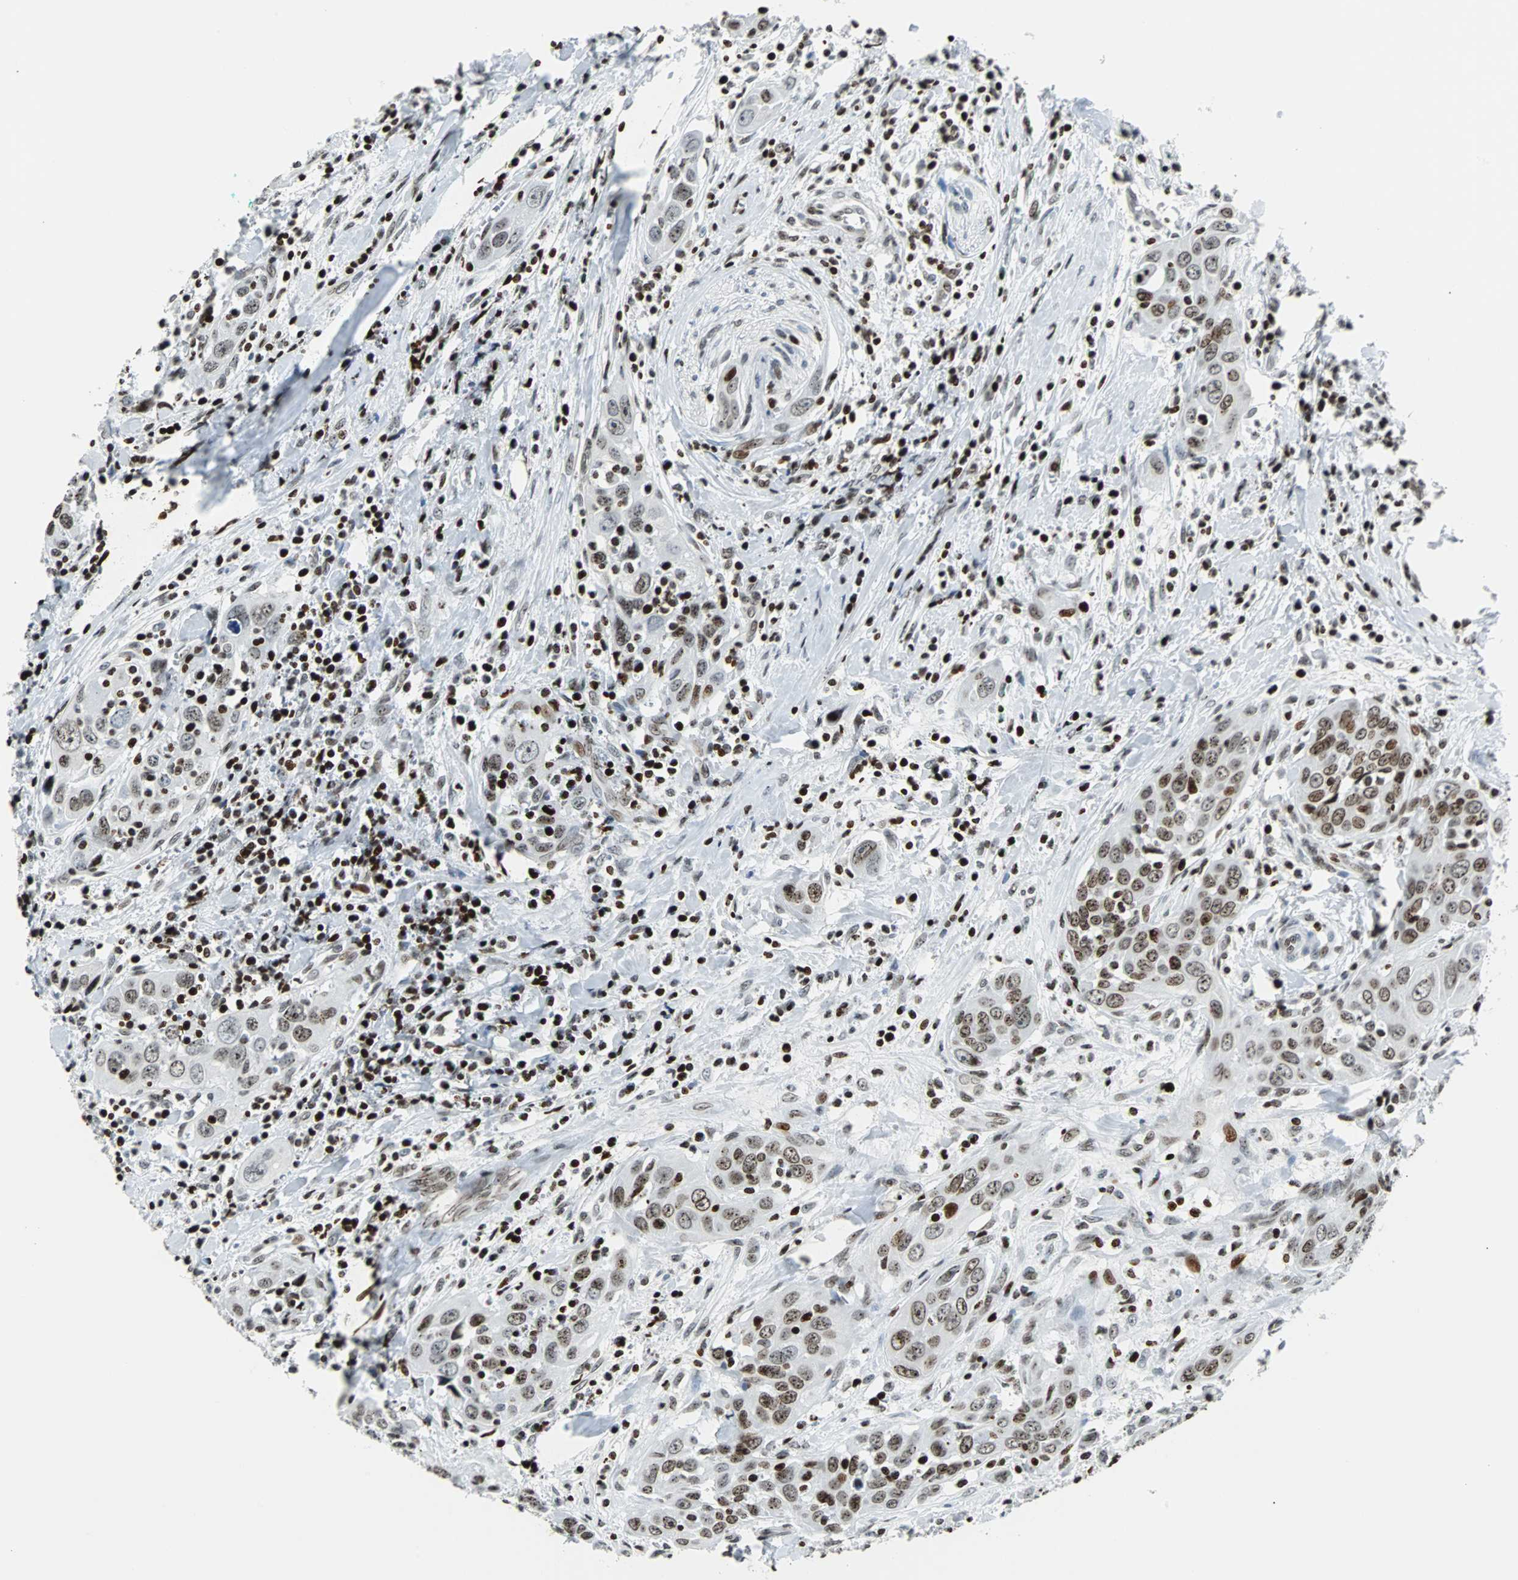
{"staining": {"intensity": "moderate", "quantity": "25%-75%", "location": "nuclear"}, "tissue": "head and neck cancer", "cell_type": "Tumor cells", "image_type": "cancer", "snomed": [{"axis": "morphology", "description": "Squamous cell carcinoma, NOS"}, {"axis": "topography", "description": "Oral tissue"}, {"axis": "topography", "description": "Head-Neck"}], "caption": "The histopathology image exhibits staining of head and neck cancer, revealing moderate nuclear protein expression (brown color) within tumor cells.", "gene": "ZNF131", "patient": {"sex": "female", "age": 50}}